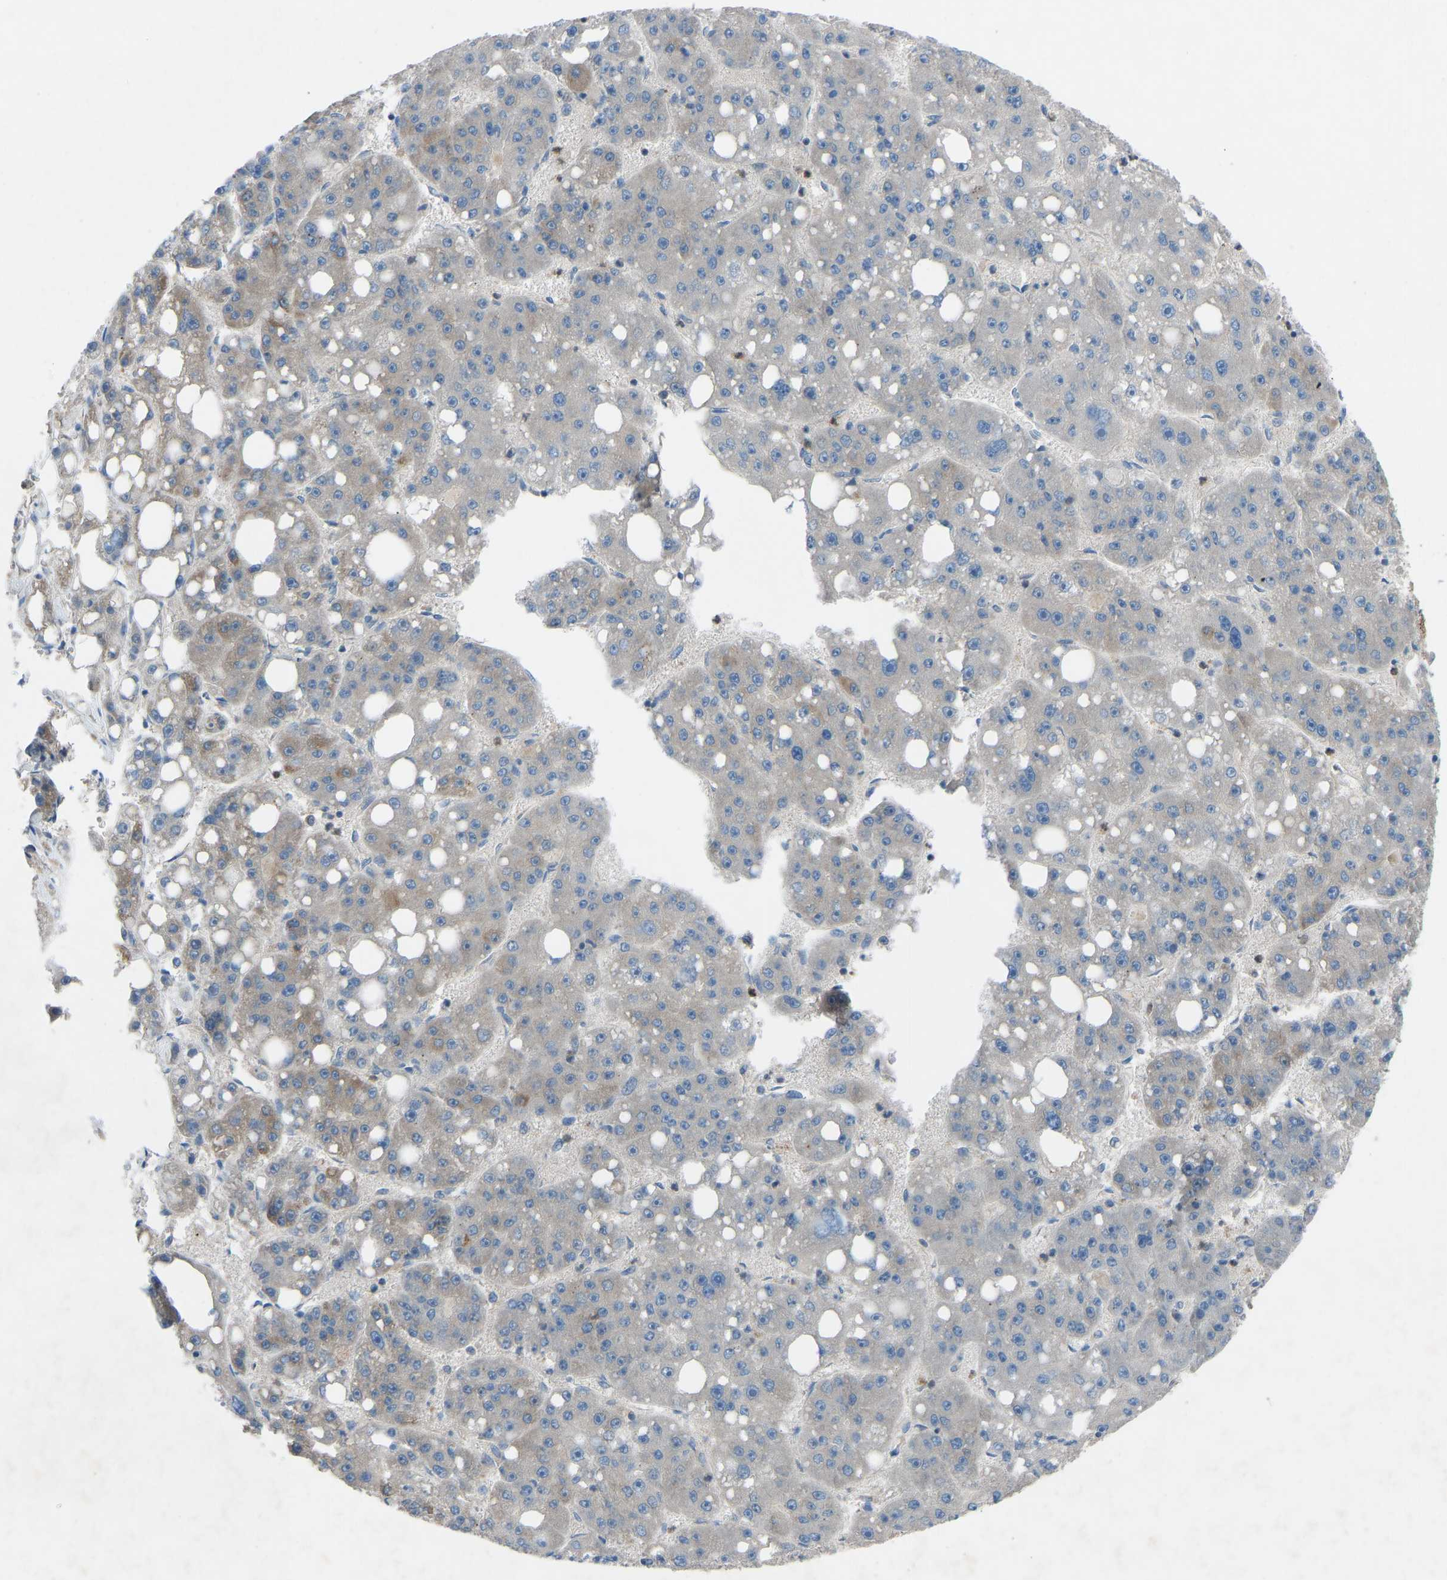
{"staining": {"intensity": "weak", "quantity": "<25%", "location": "cytoplasmic/membranous"}, "tissue": "liver cancer", "cell_type": "Tumor cells", "image_type": "cancer", "snomed": [{"axis": "morphology", "description": "Carcinoma, Hepatocellular, NOS"}, {"axis": "topography", "description": "Liver"}], "caption": "A histopathology image of liver cancer stained for a protein reveals no brown staining in tumor cells.", "gene": "GRK6", "patient": {"sex": "female", "age": 61}}